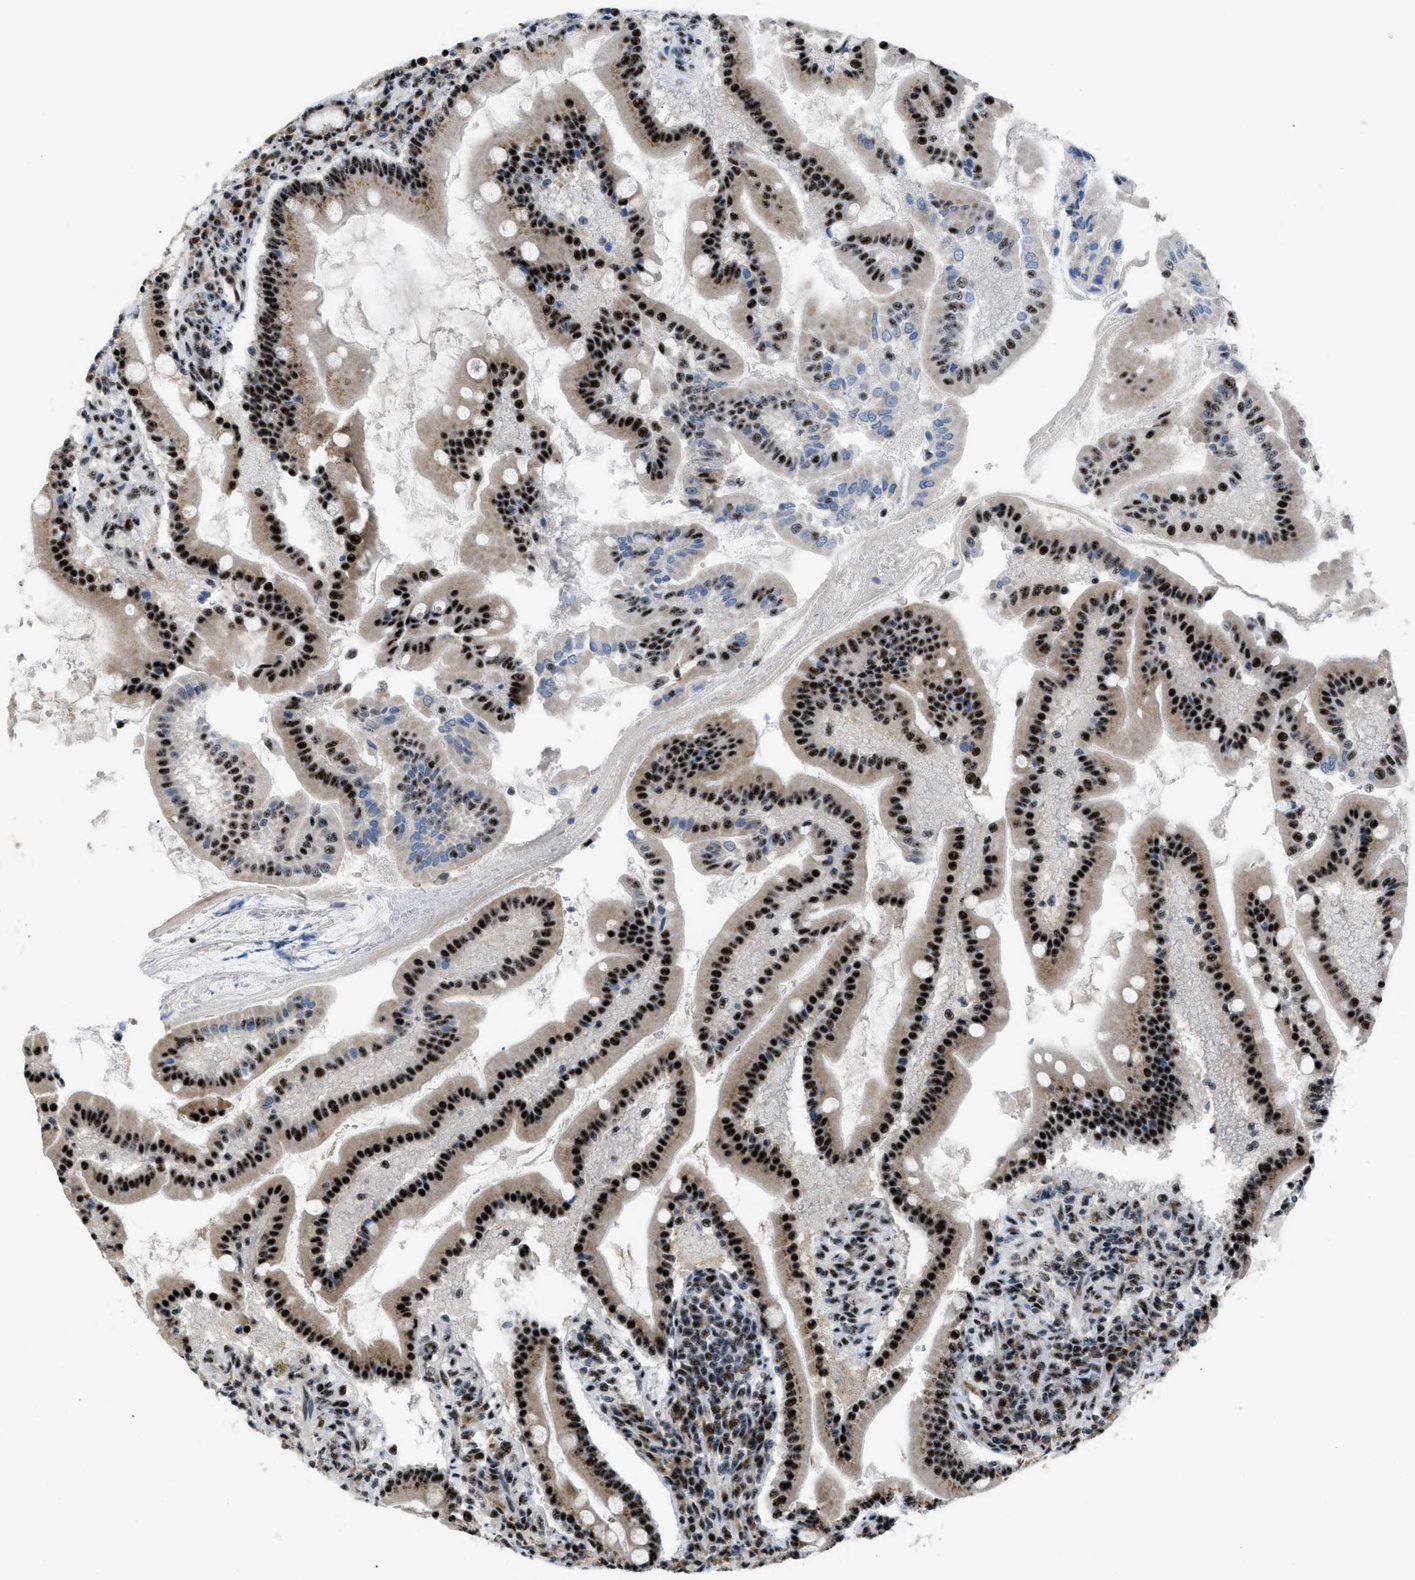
{"staining": {"intensity": "strong", "quantity": ">75%", "location": "cytoplasmic/membranous,nuclear"}, "tissue": "duodenum", "cell_type": "Glandular cells", "image_type": "normal", "snomed": [{"axis": "morphology", "description": "Normal tissue, NOS"}, {"axis": "topography", "description": "Duodenum"}], "caption": "A high-resolution histopathology image shows IHC staining of benign duodenum, which displays strong cytoplasmic/membranous,nuclear expression in about >75% of glandular cells. (IHC, brightfield microscopy, high magnification).", "gene": "CDR2", "patient": {"sex": "male", "age": 50}}